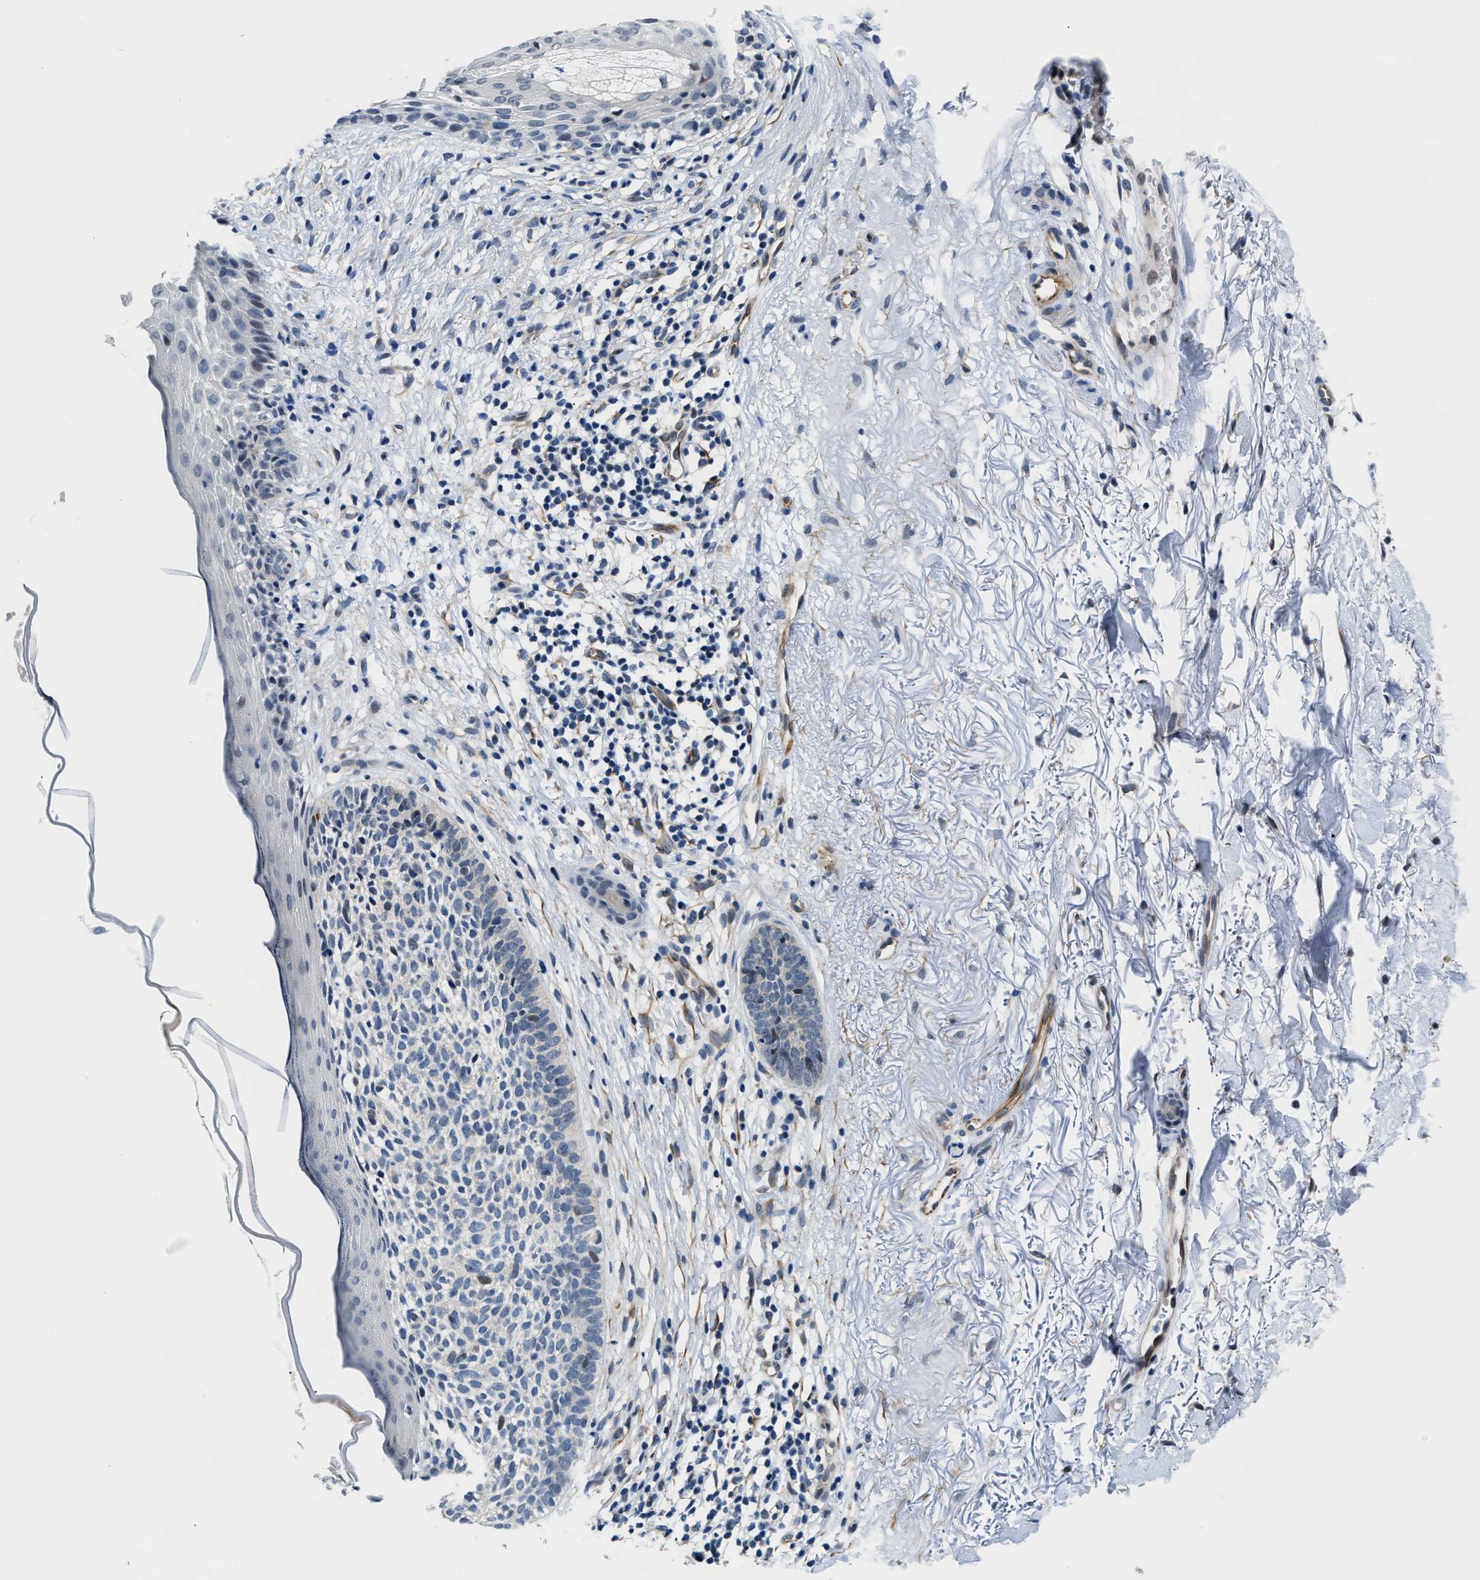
{"staining": {"intensity": "negative", "quantity": "none", "location": "none"}, "tissue": "skin cancer", "cell_type": "Tumor cells", "image_type": "cancer", "snomed": [{"axis": "morphology", "description": "Basal cell carcinoma"}, {"axis": "topography", "description": "Skin"}], "caption": "DAB (3,3'-diaminobenzidine) immunohistochemical staining of basal cell carcinoma (skin) reveals no significant positivity in tumor cells.", "gene": "PPM1H", "patient": {"sex": "female", "age": 70}}